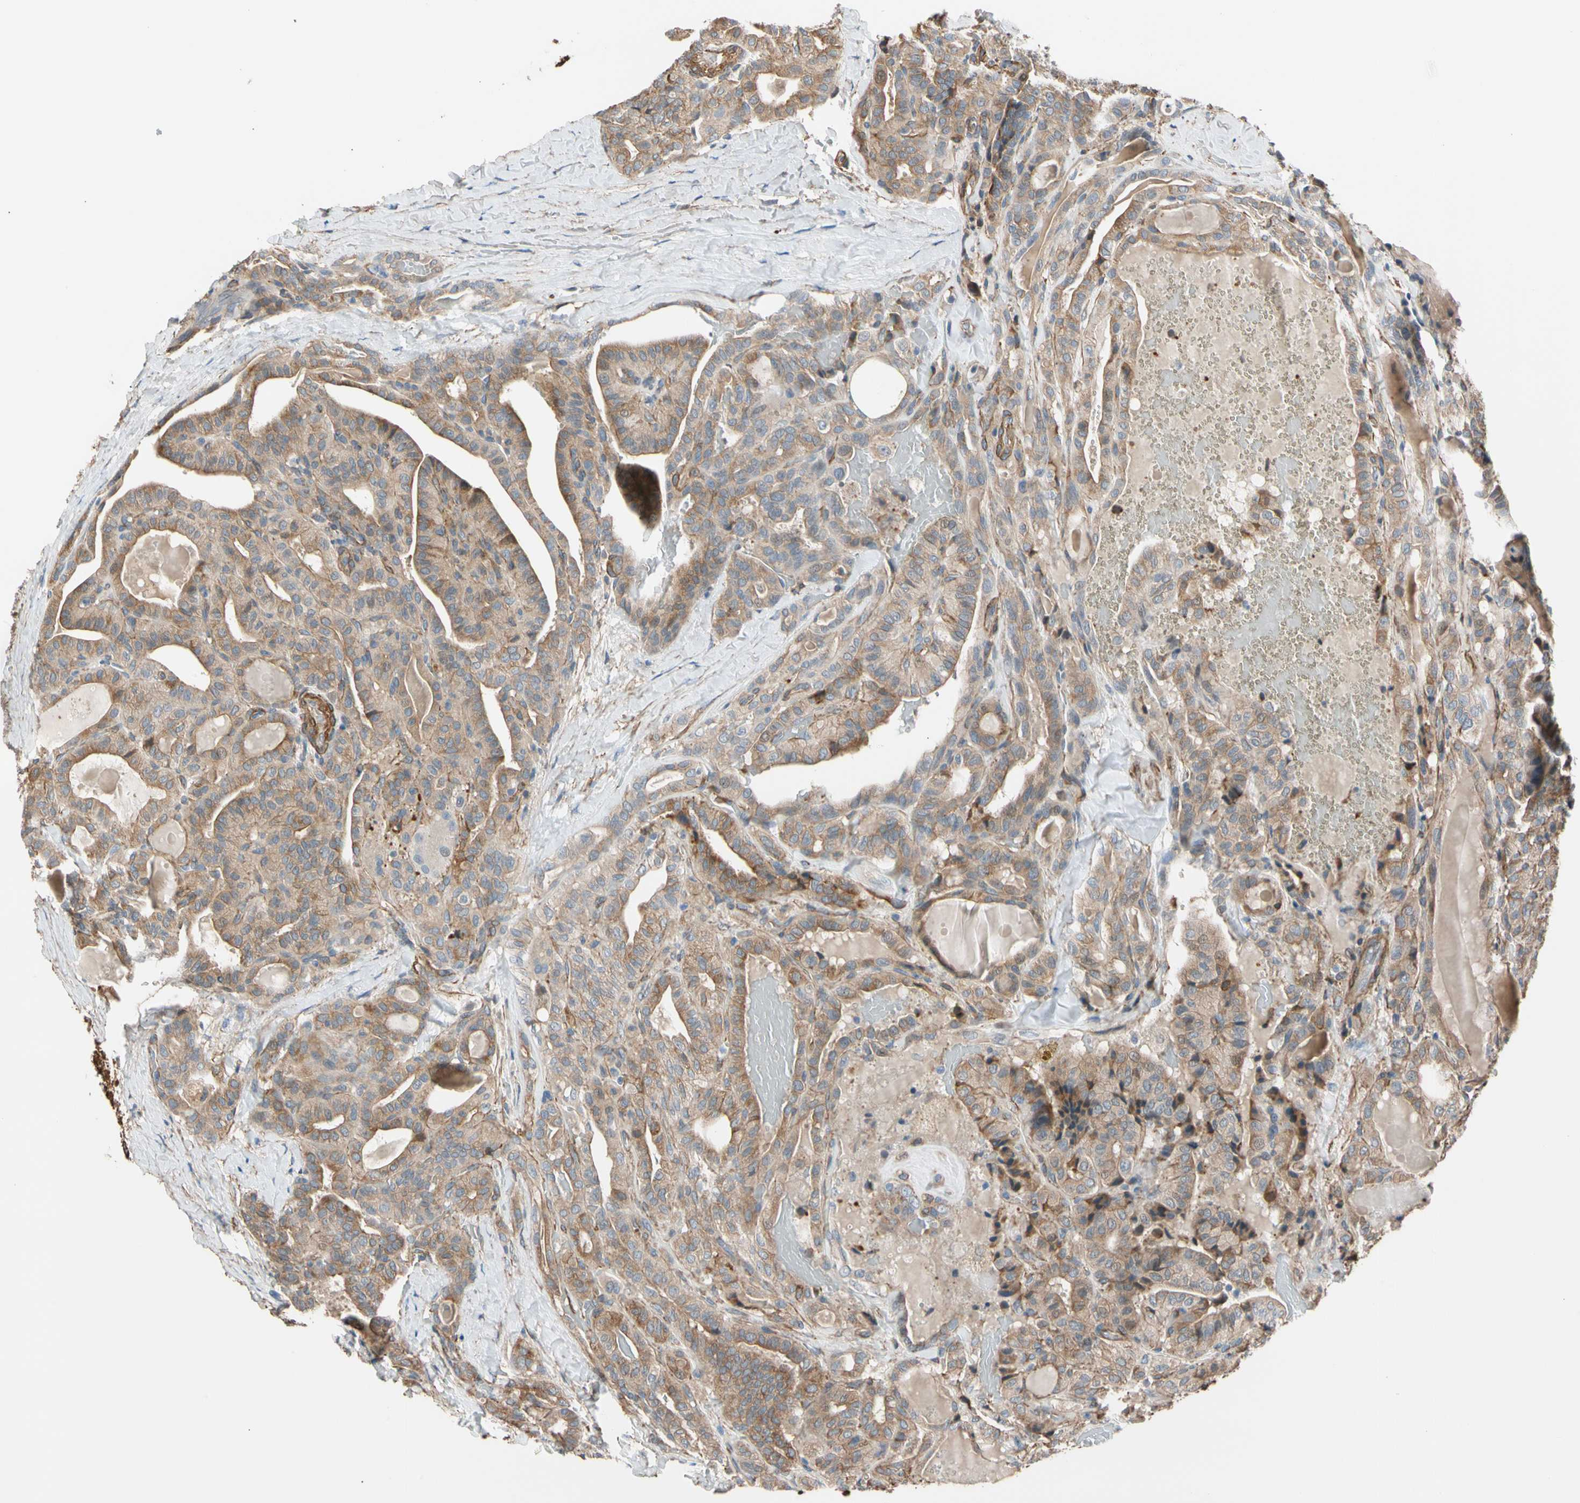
{"staining": {"intensity": "moderate", "quantity": ">75%", "location": "cytoplasmic/membranous"}, "tissue": "thyroid cancer", "cell_type": "Tumor cells", "image_type": "cancer", "snomed": [{"axis": "morphology", "description": "Papillary adenocarcinoma, NOS"}, {"axis": "topography", "description": "Thyroid gland"}], "caption": "Tumor cells display medium levels of moderate cytoplasmic/membranous positivity in approximately >75% of cells in human thyroid cancer (papillary adenocarcinoma).", "gene": "LIMK2", "patient": {"sex": "male", "age": 77}}